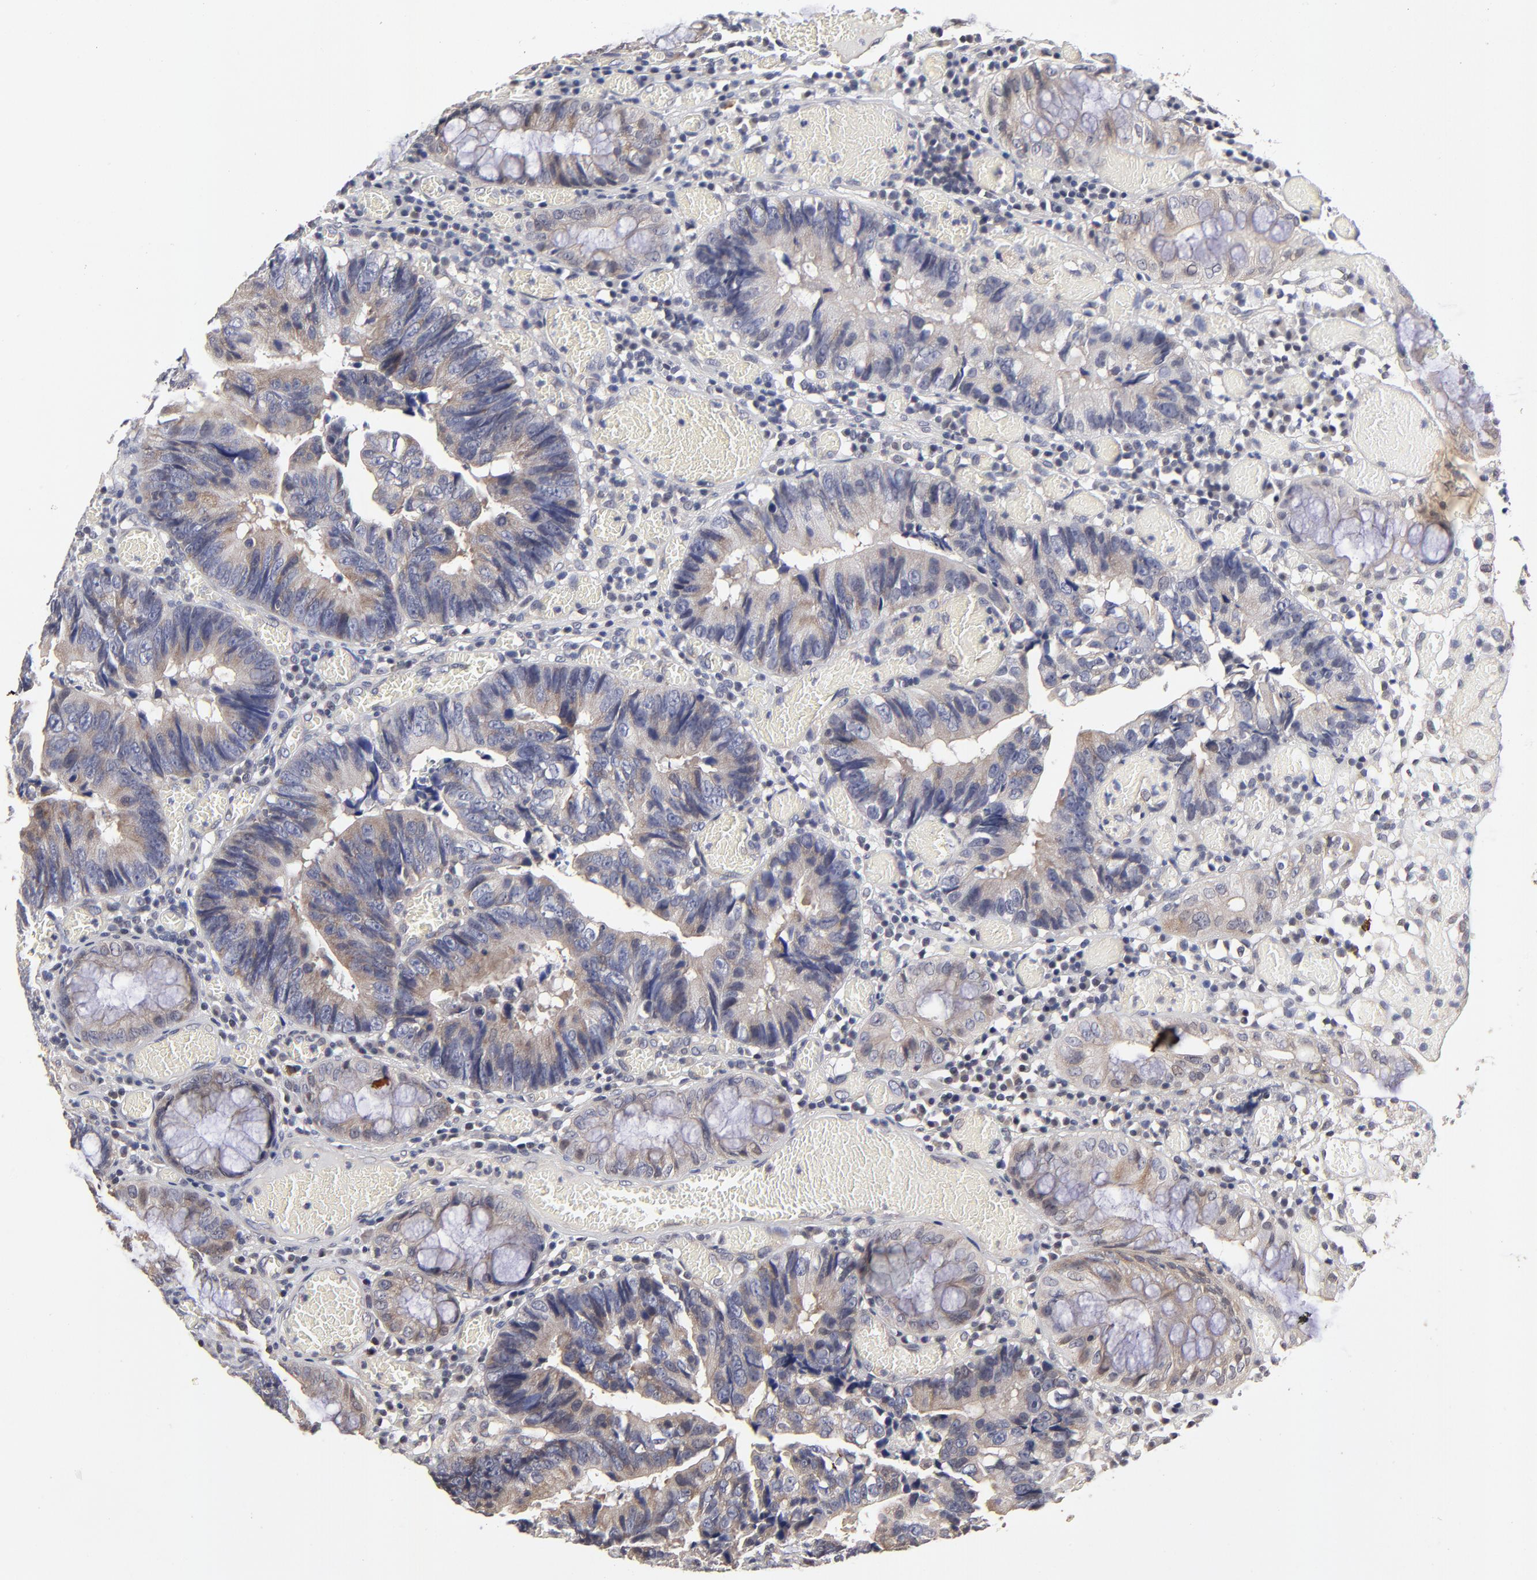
{"staining": {"intensity": "weak", "quantity": ">75%", "location": "cytoplasmic/membranous"}, "tissue": "colorectal cancer", "cell_type": "Tumor cells", "image_type": "cancer", "snomed": [{"axis": "morphology", "description": "Adenocarcinoma, NOS"}, {"axis": "topography", "description": "Rectum"}], "caption": "The photomicrograph demonstrates a brown stain indicating the presence of a protein in the cytoplasmic/membranous of tumor cells in colorectal cancer.", "gene": "ZNF157", "patient": {"sex": "female", "age": 98}}